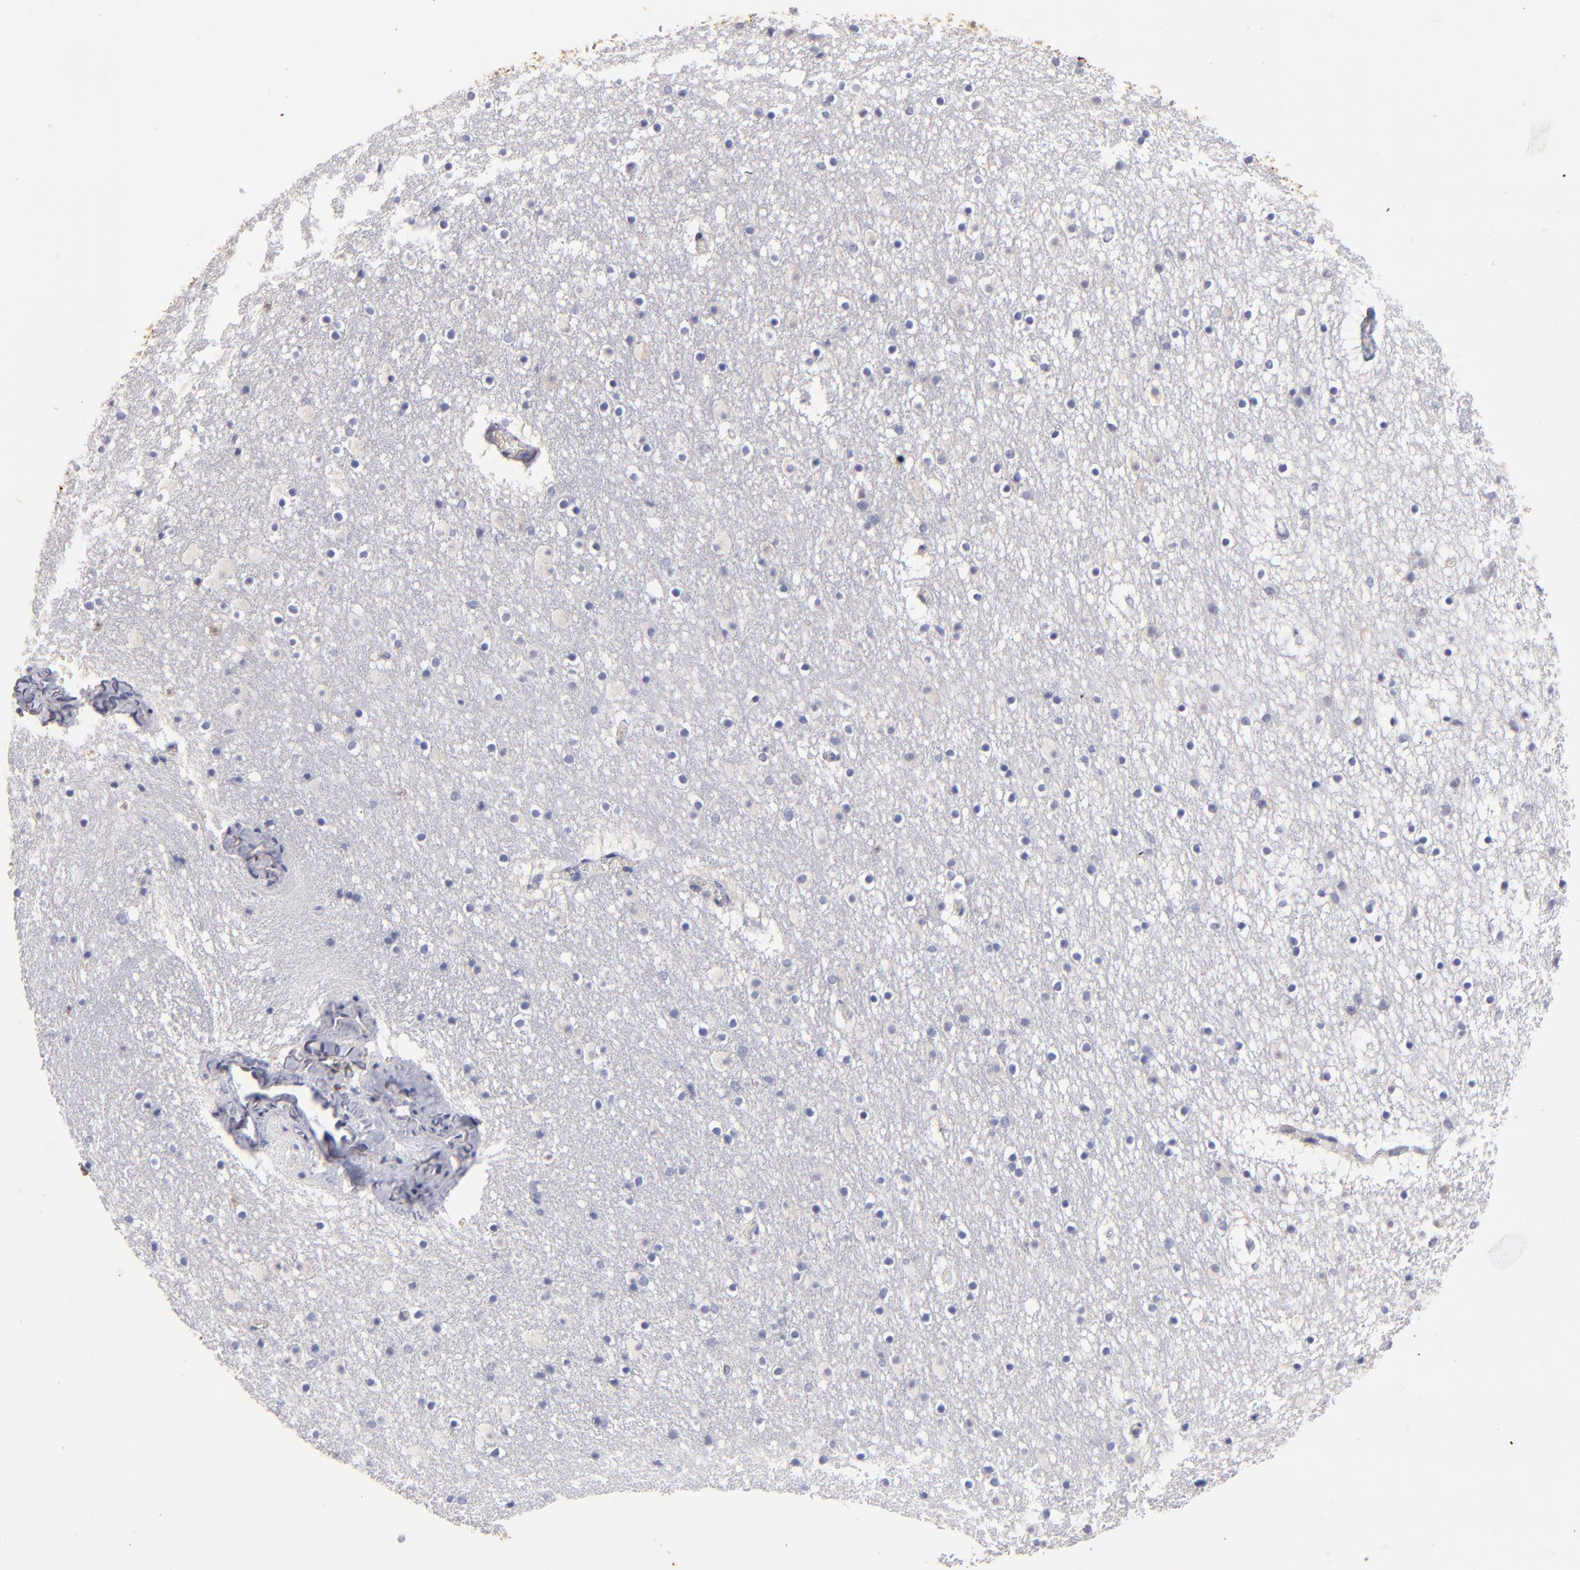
{"staining": {"intensity": "negative", "quantity": "none", "location": "none"}, "tissue": "caudate", "cell_type": "Glial cells", "image_type": "normal", "snomed": [{"axis": "morphology", "description": "Normal tissue, NOS"}, {"axis": "topography", "description": "Lateral ventricle wall"}], "caption": "High magnification brightfield microscopy of benign caudate stained with DAB (brown) and counterstained with hematoxylin (blue): glial cells show no significant expression. The staining was performed using DAB (3,3'-diaminobenzidine) to visualize the protein expression in brown, while the nuclei were stained in blue with hematoxylin (Magnification: 20x).", "gene": "FABP4", "patient": {"sex": "male", "age": 45}}